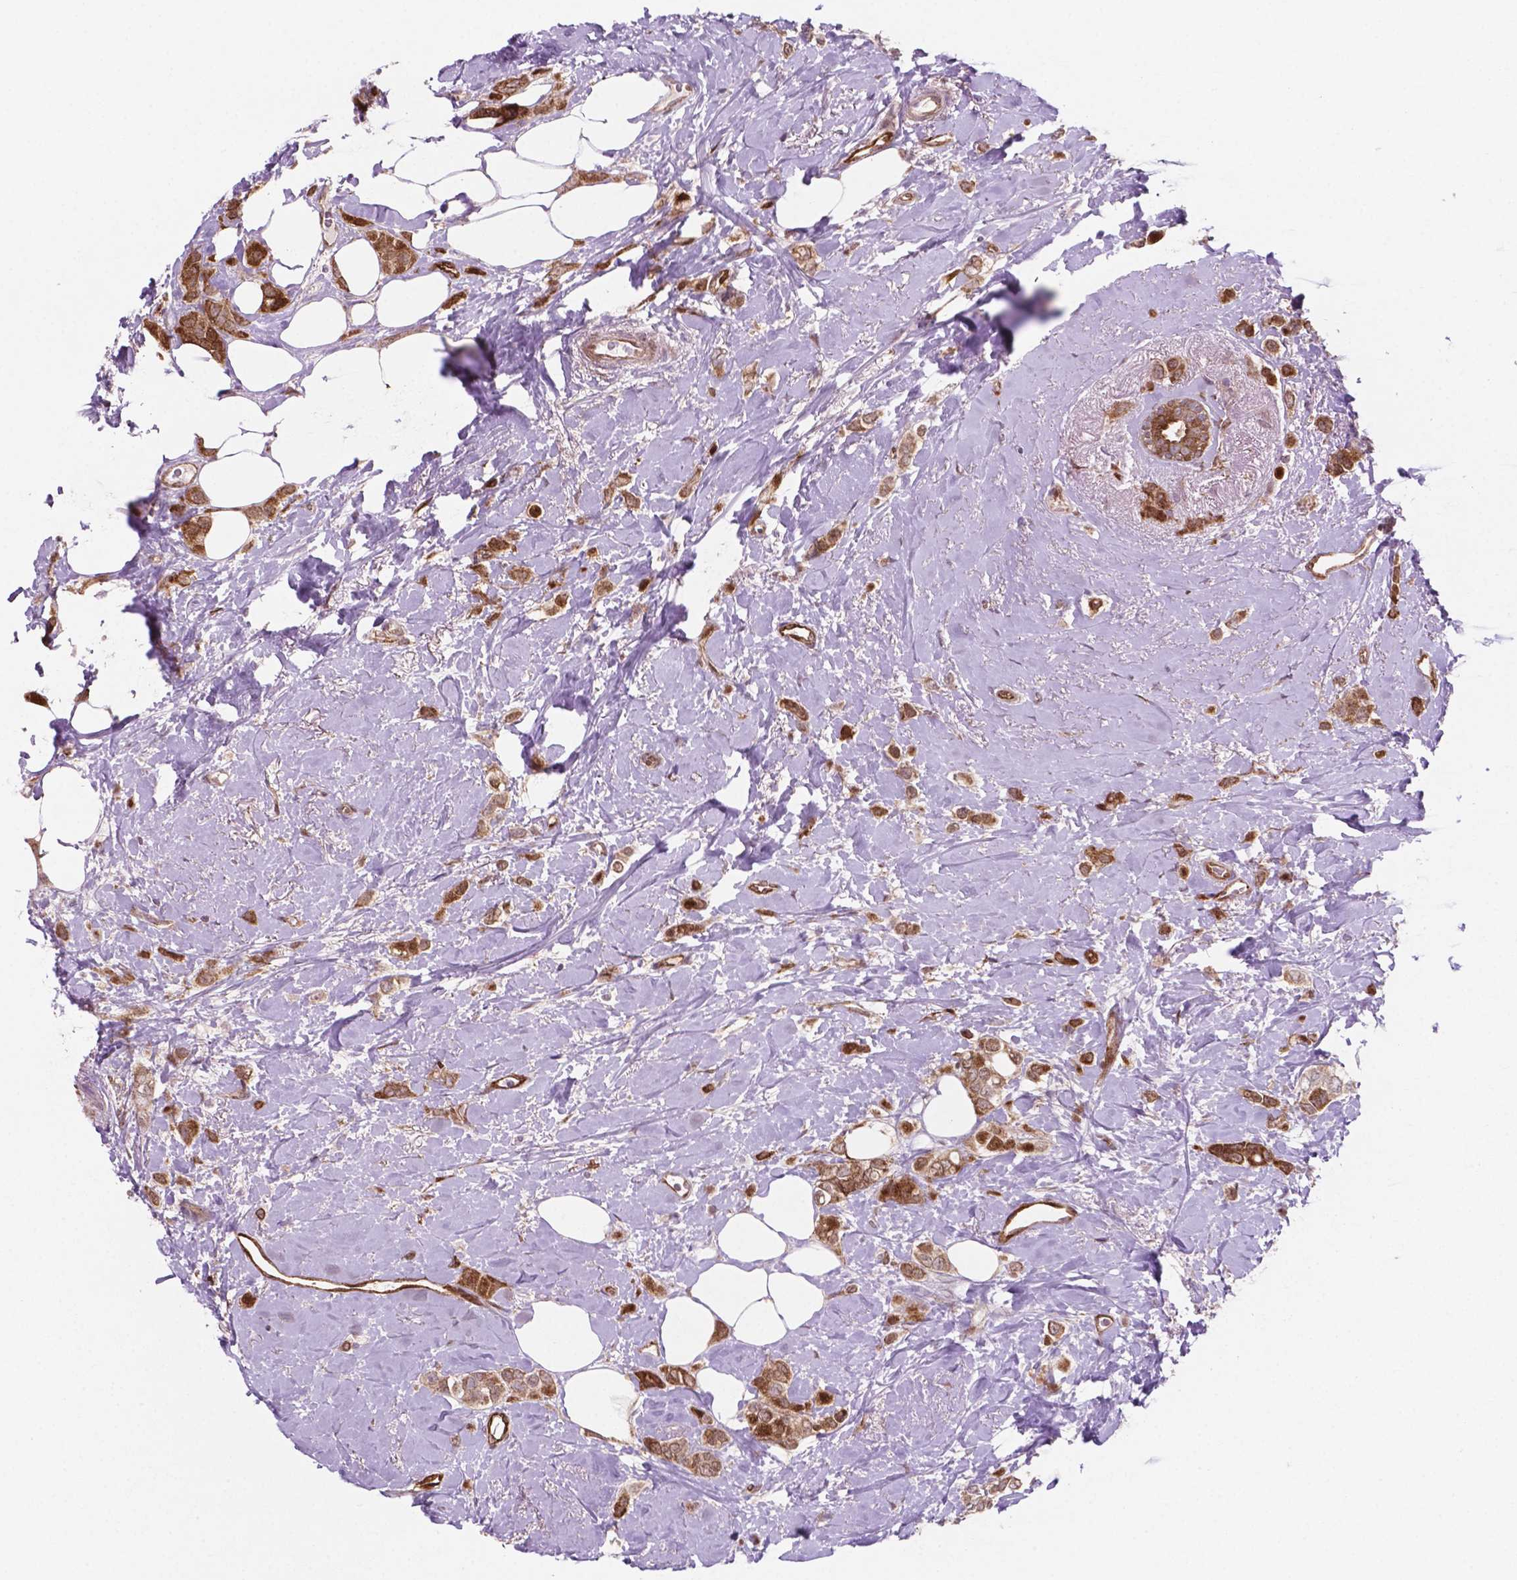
{"staining": {"intensity": "strong", "quantity": "25%-75%", "location": "cytoplasmic/membranous"}, "tissue": "breast cancer", "cell_type": "Tumor cells", "image_type": "cancer", "snomed": [{"axis": "morphology", "description": "Lobular carcinoma"}, {"axis": "topography", "description": "Breast"}], "caption": "Human breast cancer stained with a protein marker shows strong staining in tumor cells.", "gene": "LDHA", "patient": {"sex": "female", "age": 66}}